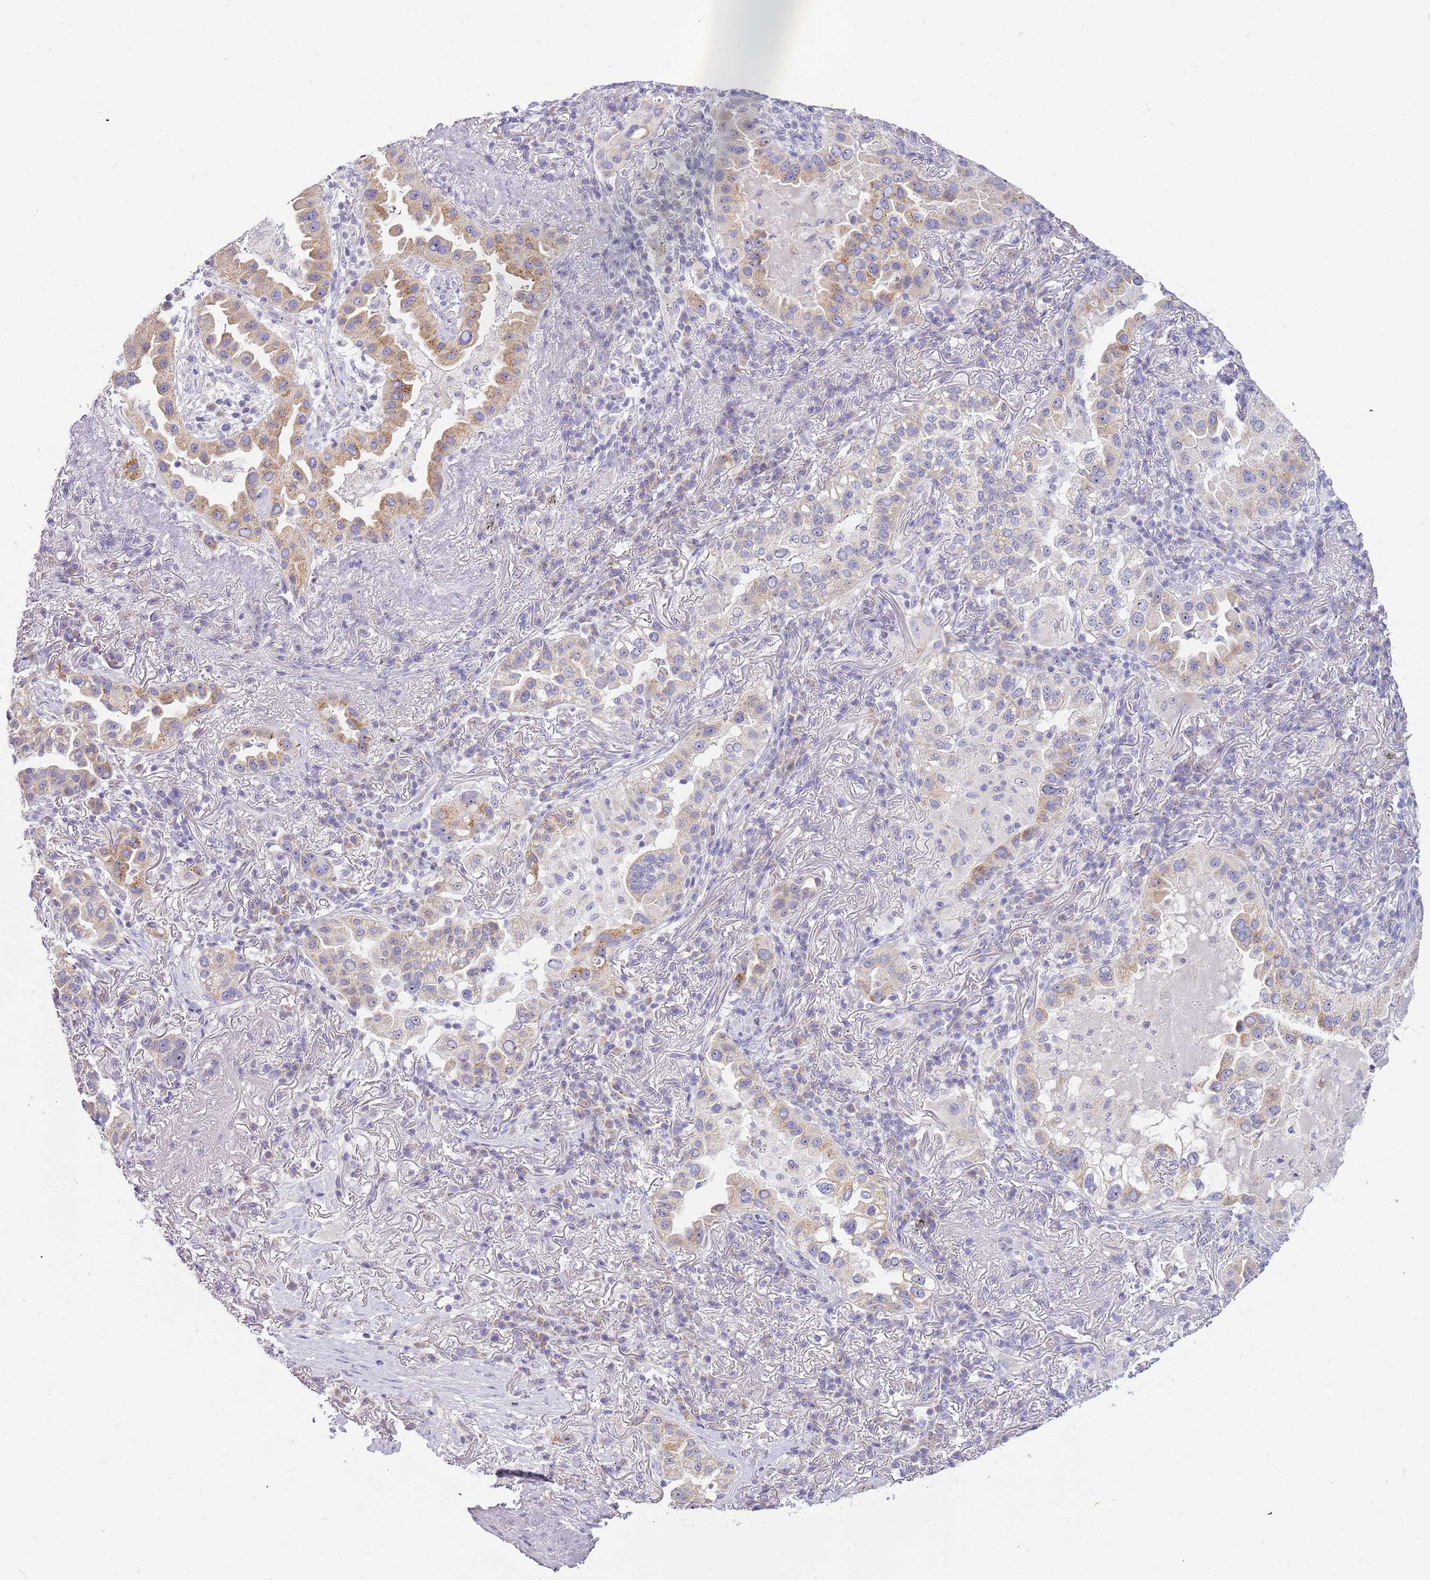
{"staining": {"intensity": "moderate", "quantity": ">75%", "location": "cytoplasmic/membranous"}, "tissue": "lung cancer", "cell_type": "Tumor cells", "image_type": "cancer", "snomed": [{"axis": "morphology", "description": "Adenocarcinoma, NOS"}, {"axis": "topography", "description": "Lung"}], "caption": "Immunohistochemistry (IHC) image of lung cancer (adenocarcinoma) stained for a protein (brown), which reveals medium levels of moderate cytoplasmic/membranous expression in approximately >75% of tumor cells.", "gene": "DNAJA3", "patient": {"sex": "female", "age": 69}}